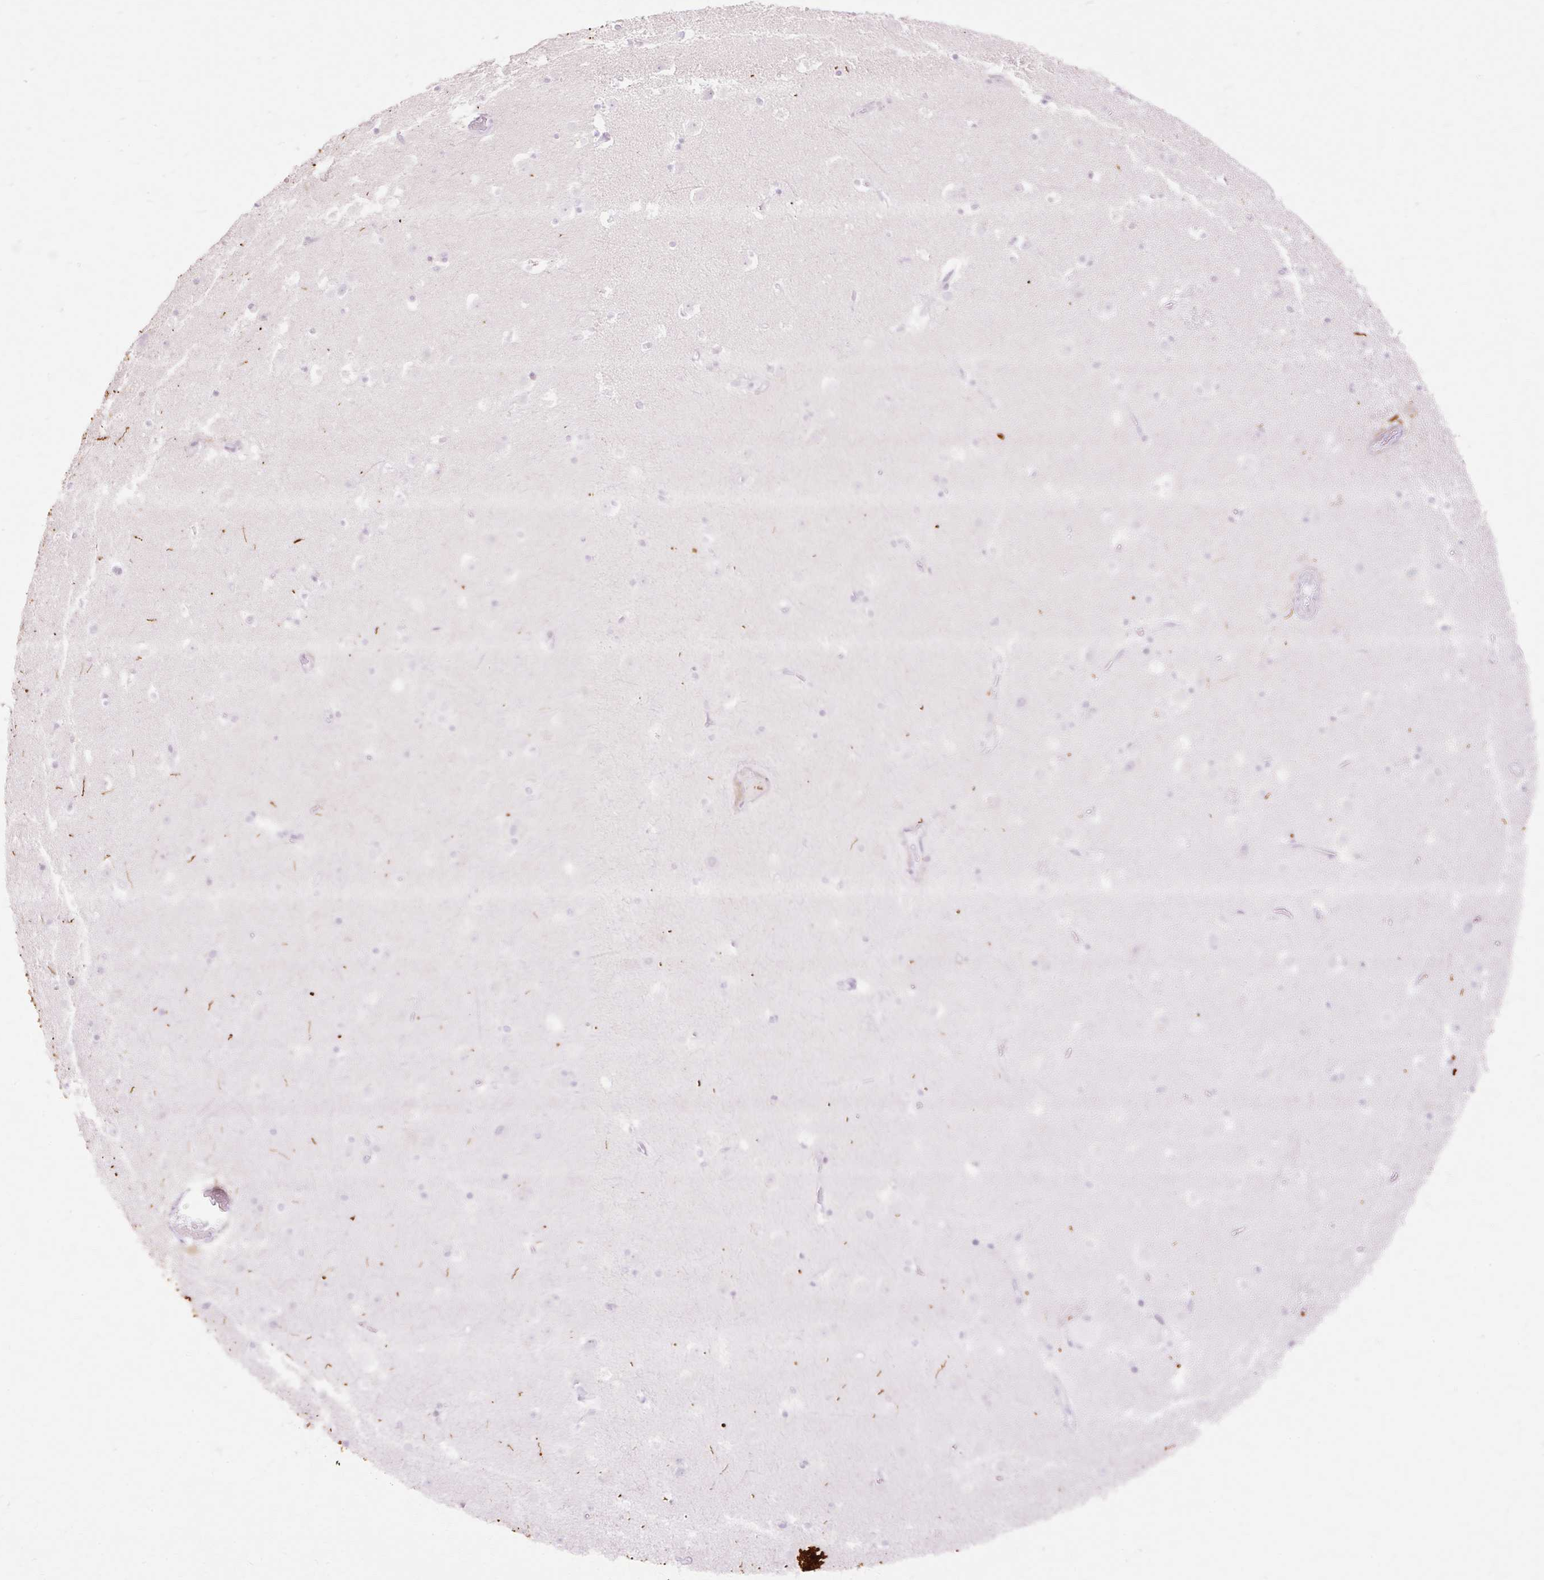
{"staining": {"intensity": "negative", "quantity": "none", "location": "none"}, "tissue": "caudate", "cell_type": "Glial cells", "image_type": "normal", "snomed": [{"axis": "morphology", "description": "Normal tissue, NOS"}, {"axis": "topography", "description": "Lateral ventricle wall"}], "caption": "DAB (3,3'-diaminobenzidine) immunohistochemical staining of normal human caudate reveals no significant positivity in glial cells. Brightfield microscopy of immunohistochemistry (IHC) stained with DAB (3,3'-diaminobenzidine) (brown) and hematoxylin (blue), captured at high magnification.", "gene": "C3orf49", "patient": {"sex": "male", "age": 37}}